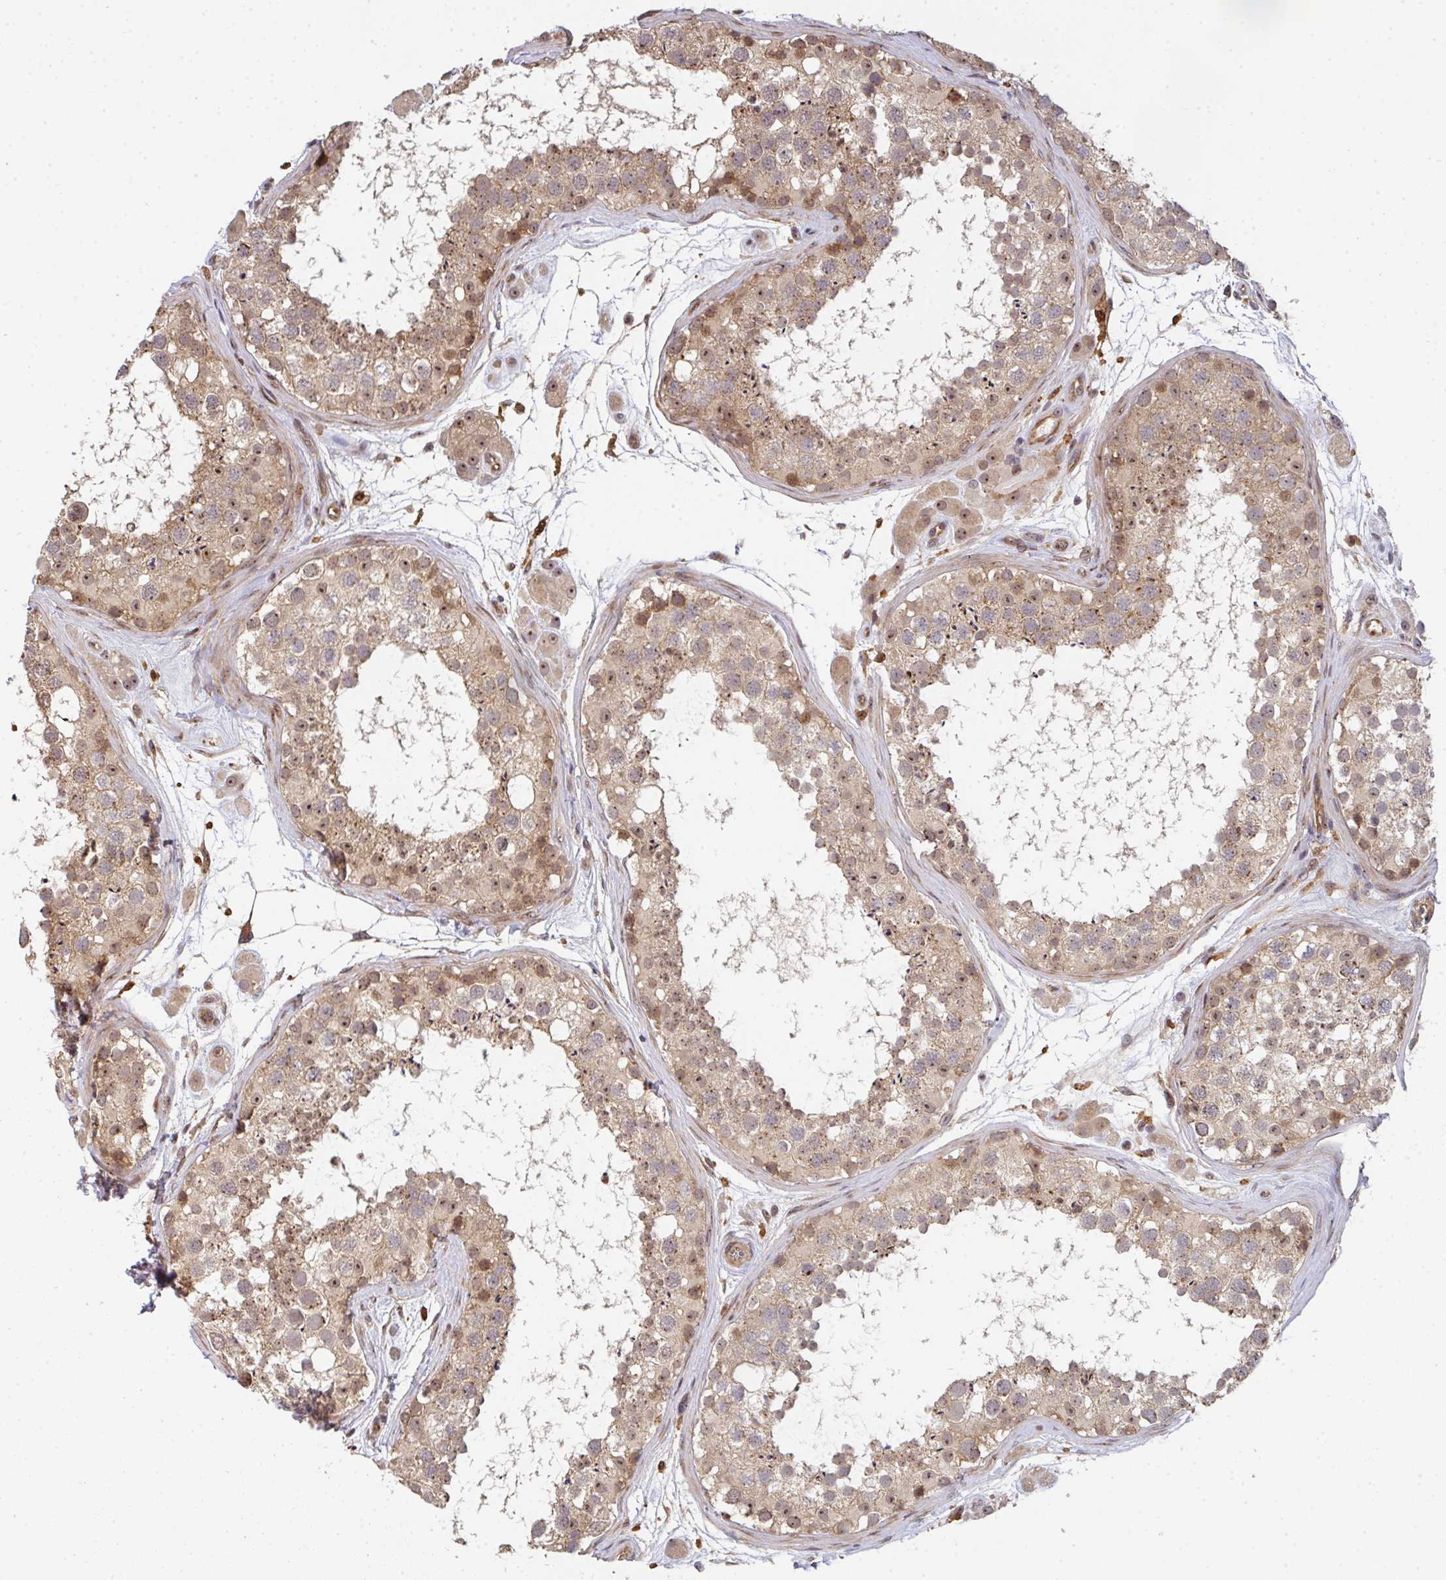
{"staining": {"intensity": "moderate", "quantity": ">75%", "location": "cytoplasmic/membranous,nuclear"}, "tissue": "testis", "cell_type": "Cells in seminiferous ducts", "image_type": "normal", "snomed": [{"axis": "morphology", "description": "Normal tissue, NOS"}, {"axis": "topography", "description": "Testis"}], "caption": "An image showing moderate cytoplasmic/membranous,nuclear staining in about >75% of cells in seminiferous ducts in benign testis, as visualized by brown immunohistochemical staining.", "gene": "SIMC1", "patient": {"sex": "male", "age": 41}}